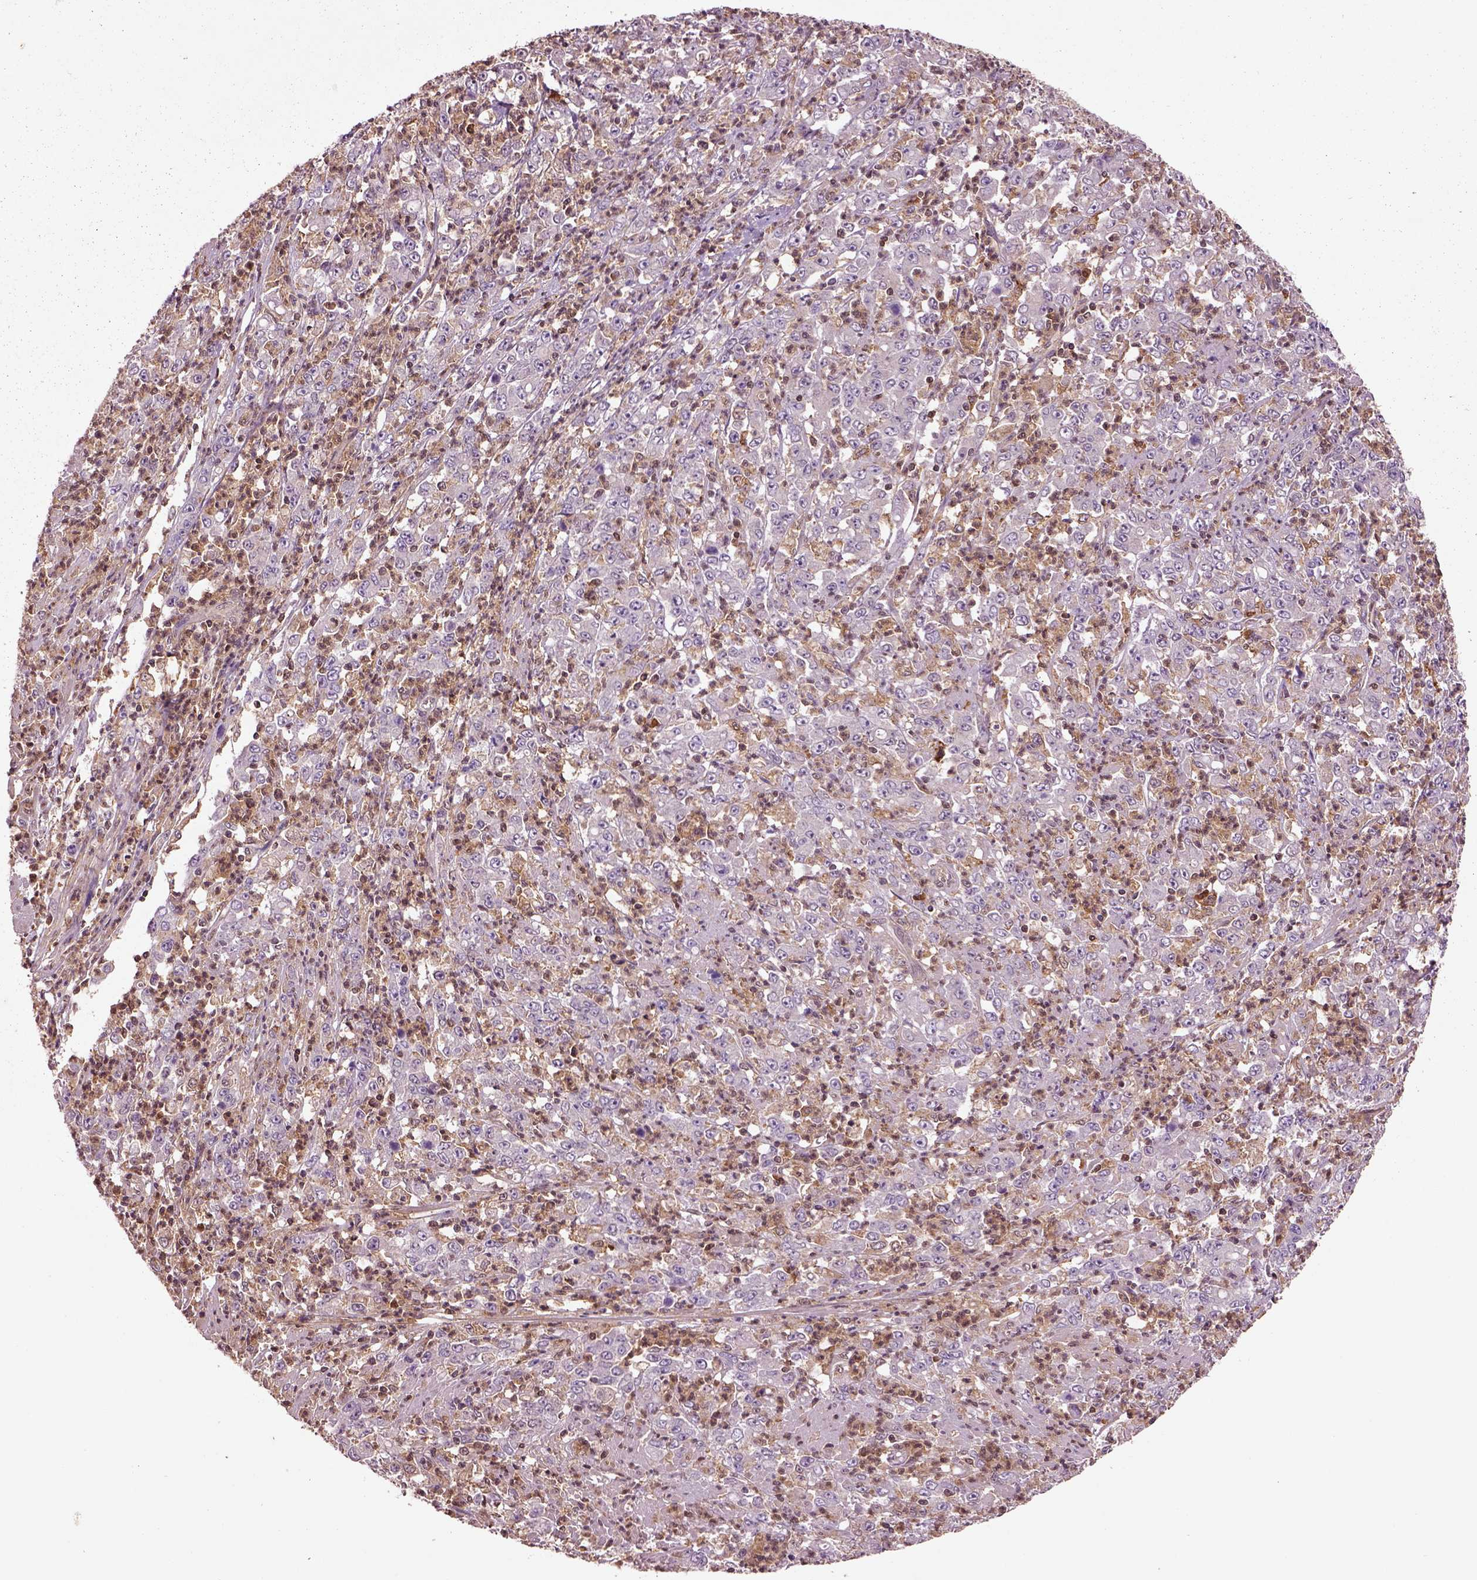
{"staining": {"intensity": "negative", "quantity": "none", "location": "none"}, "tissue": "stomach cancer", "cell_type": "Tumor cells", "image_type": "cancer", "snomed": [{"axis": "morphology", "description": "Adenocarcinoma, NOS"}, {"axis": "topography", "description": "Stomach, lower"}], "caption": "Tumor cells are negative for brown protein staining in stomach cancer (adenocarcinoma).", "gene": "MDP1", "patient": {"sex": "female", "age": 71}}